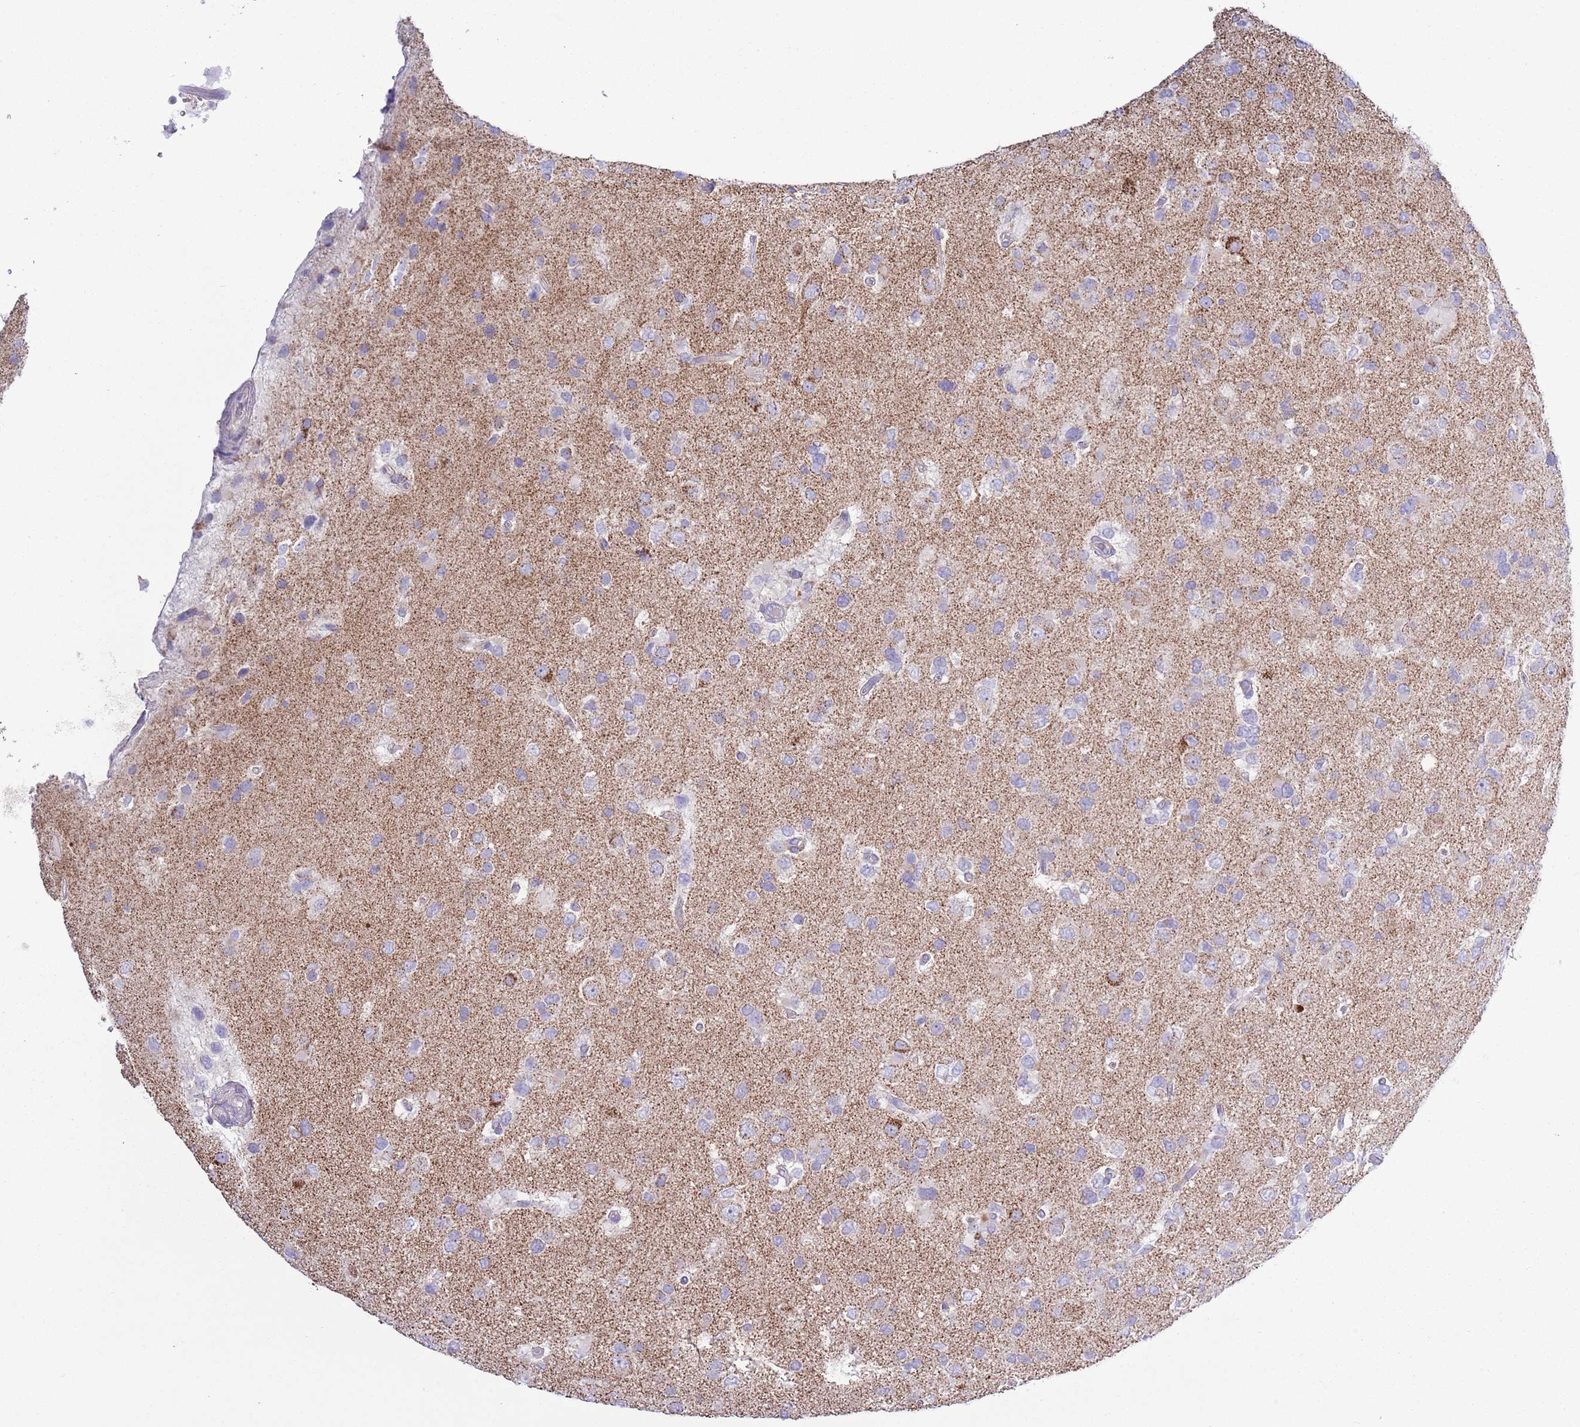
{"staining": {"intensity": "negative", "quantity": "none", "location": "none"}, "tissue": "glioma", "cell_type": "Tumor cells", "image_type": "cancer", "snomed": [{"axis": "morphology", "description": "Glioma, malignant, High grade"}, {"axis": "topography", "description": "Brain"}], "caption": "DAB (3,3'-diaminobenzidine) immunohistochemical staining of malignant glioma (high-grade) shows no significant positivity in tumor cells. (DAB (3,3'-diaminobenzidine) immunohistochemistry (IHC) visualized using brightfield microscopy, high magnification).", "gene": "ATP6V1B1", "patient": {"sex": "male", "age": 53}}